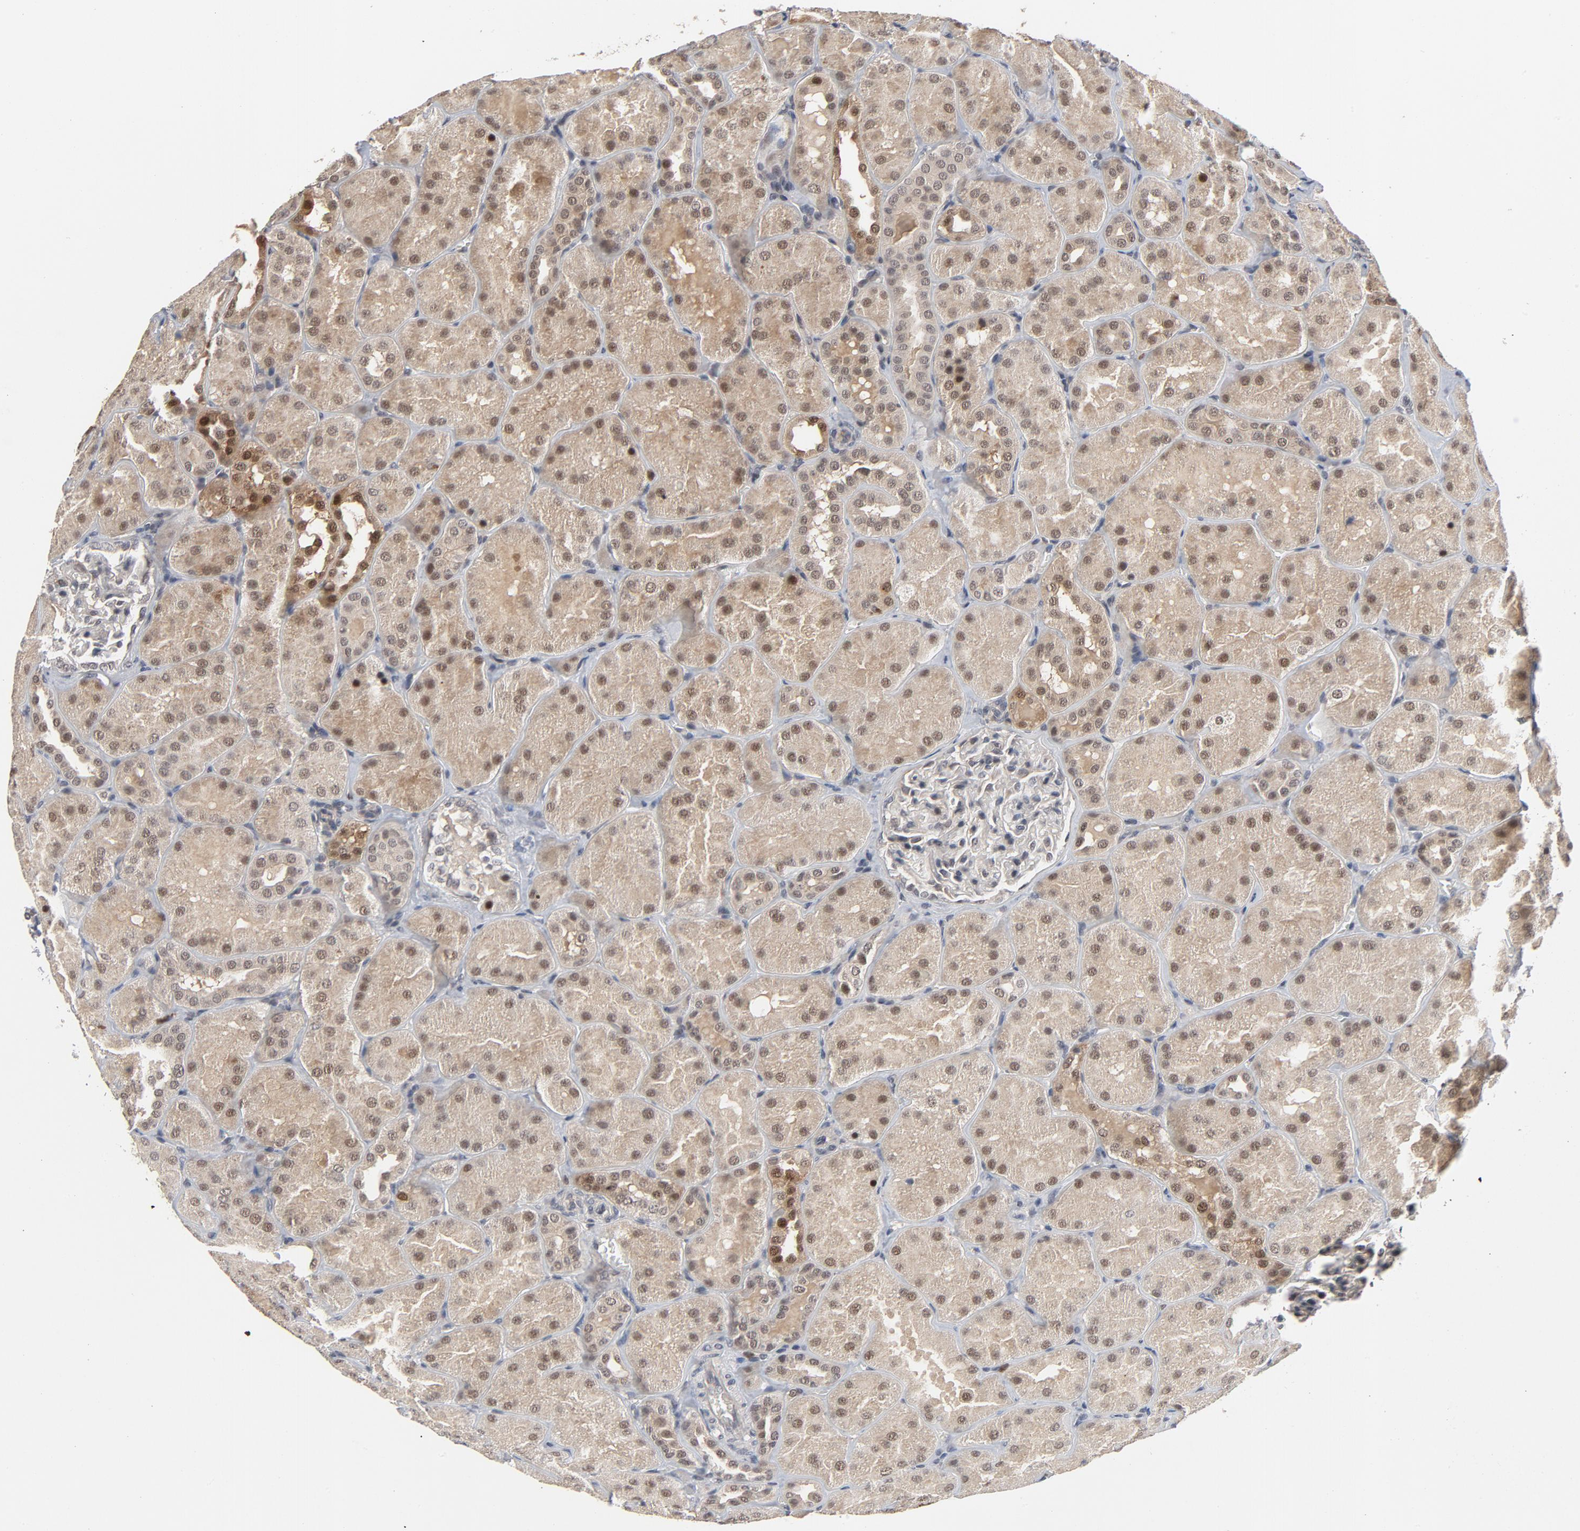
{"staining": {"intensity": "weak", "quantity": "<25%", "location": "nuclear"}, "tissue": "kidney", "cell_type": "Cells in glomeruli", "image_type": "normal", "snomed": [{"axis": "morphology", "description": "Normal tissue, NOS"}, {"axis": "topography", "description": "Kidney"}], "caption": "The image shows no significant expression in cells in glomeruli of kidney.", "gene": "RTL5", "patient": {"sex": "male", "age": 28}}